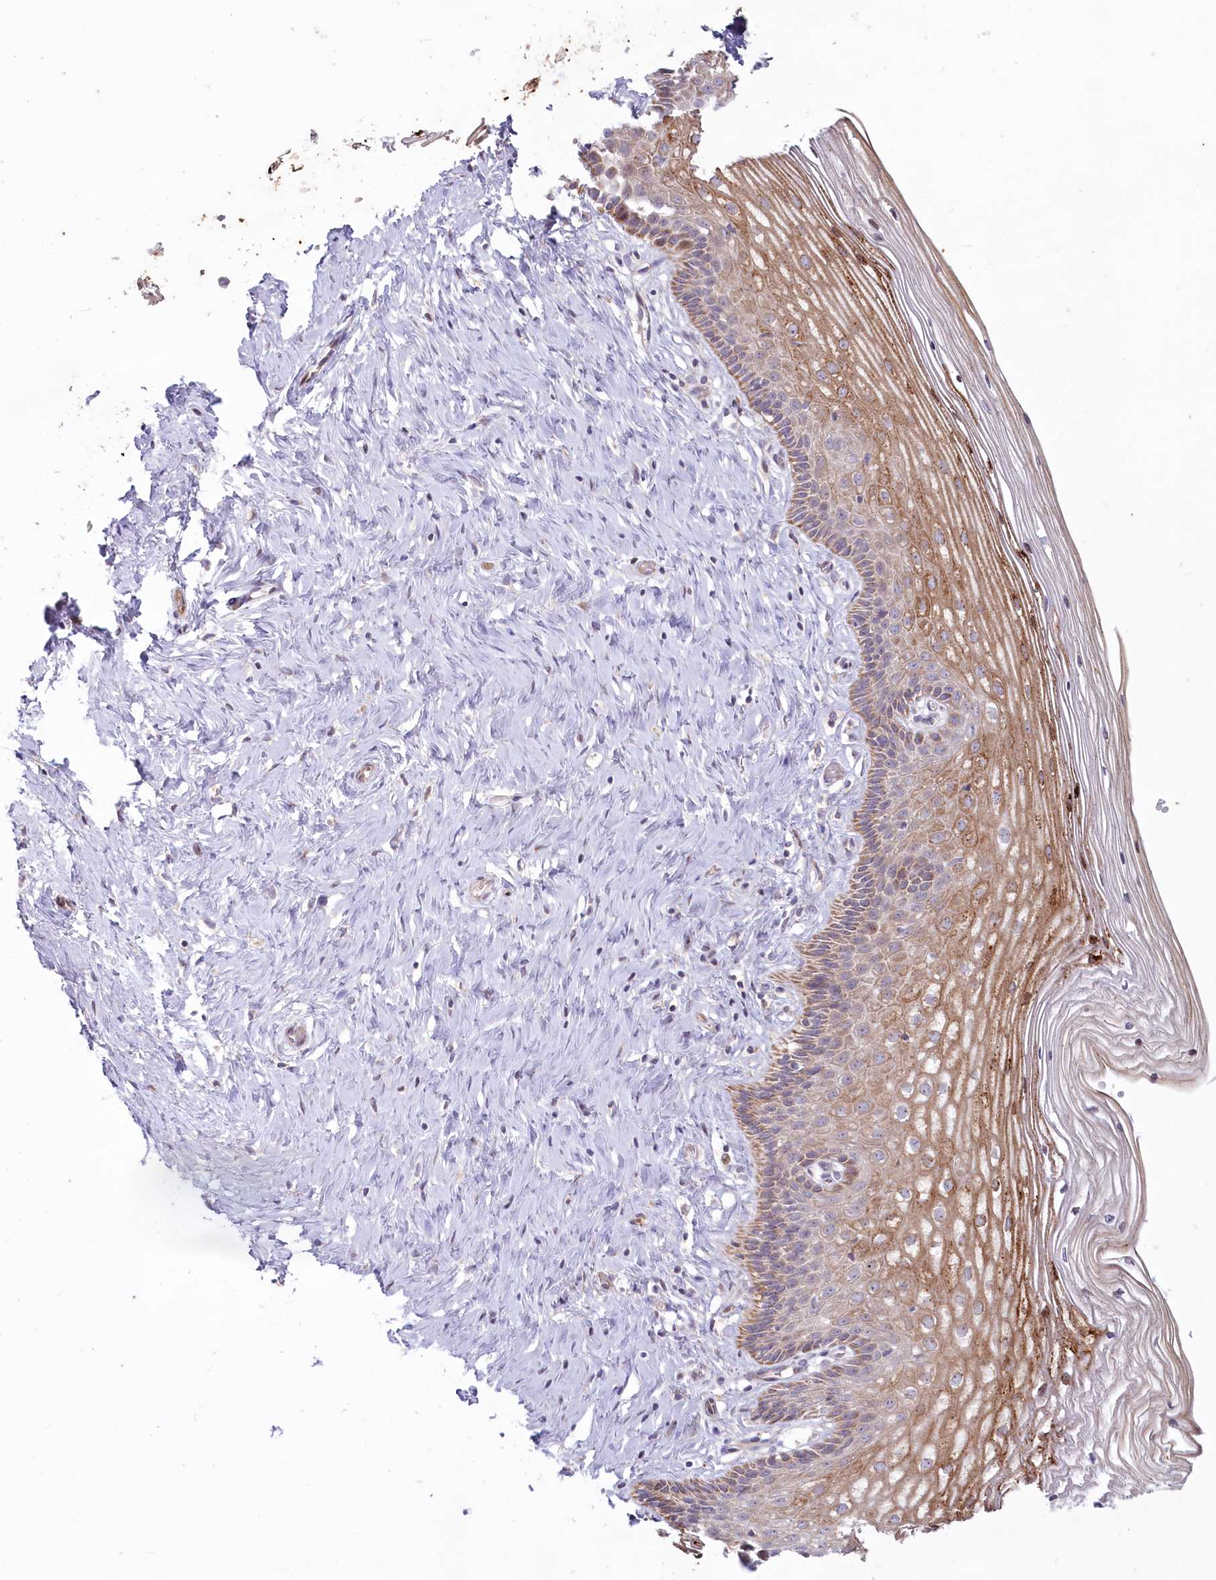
{"staining": {"intensity": "moderate", "quantity": "25%-75%", "location": "cytoplasmic/membranous"}, "tissue": "cervix", "cell_type": "Glandular cells", "image_type": "normal", "snomed": [{"axis": "morphology", "description": "Normal tissue, NOS"}, {"axis": "topography", "description": "Cervix"}], "caption": "Immunohistochemical staining of normal human cervix demonstrates 25%-75% levels of moderate cytoplasmic/membranous protein positivity in about 25%-75% of glandular cells. The protein is stained brown, and the nuclei are stained in blue (DAB (3,3'-diaminobenzidine) IHC with brightfield microscopy, high magnification).", "gene": "MTG1", "patient": {"sex": "female", "age": 33}}